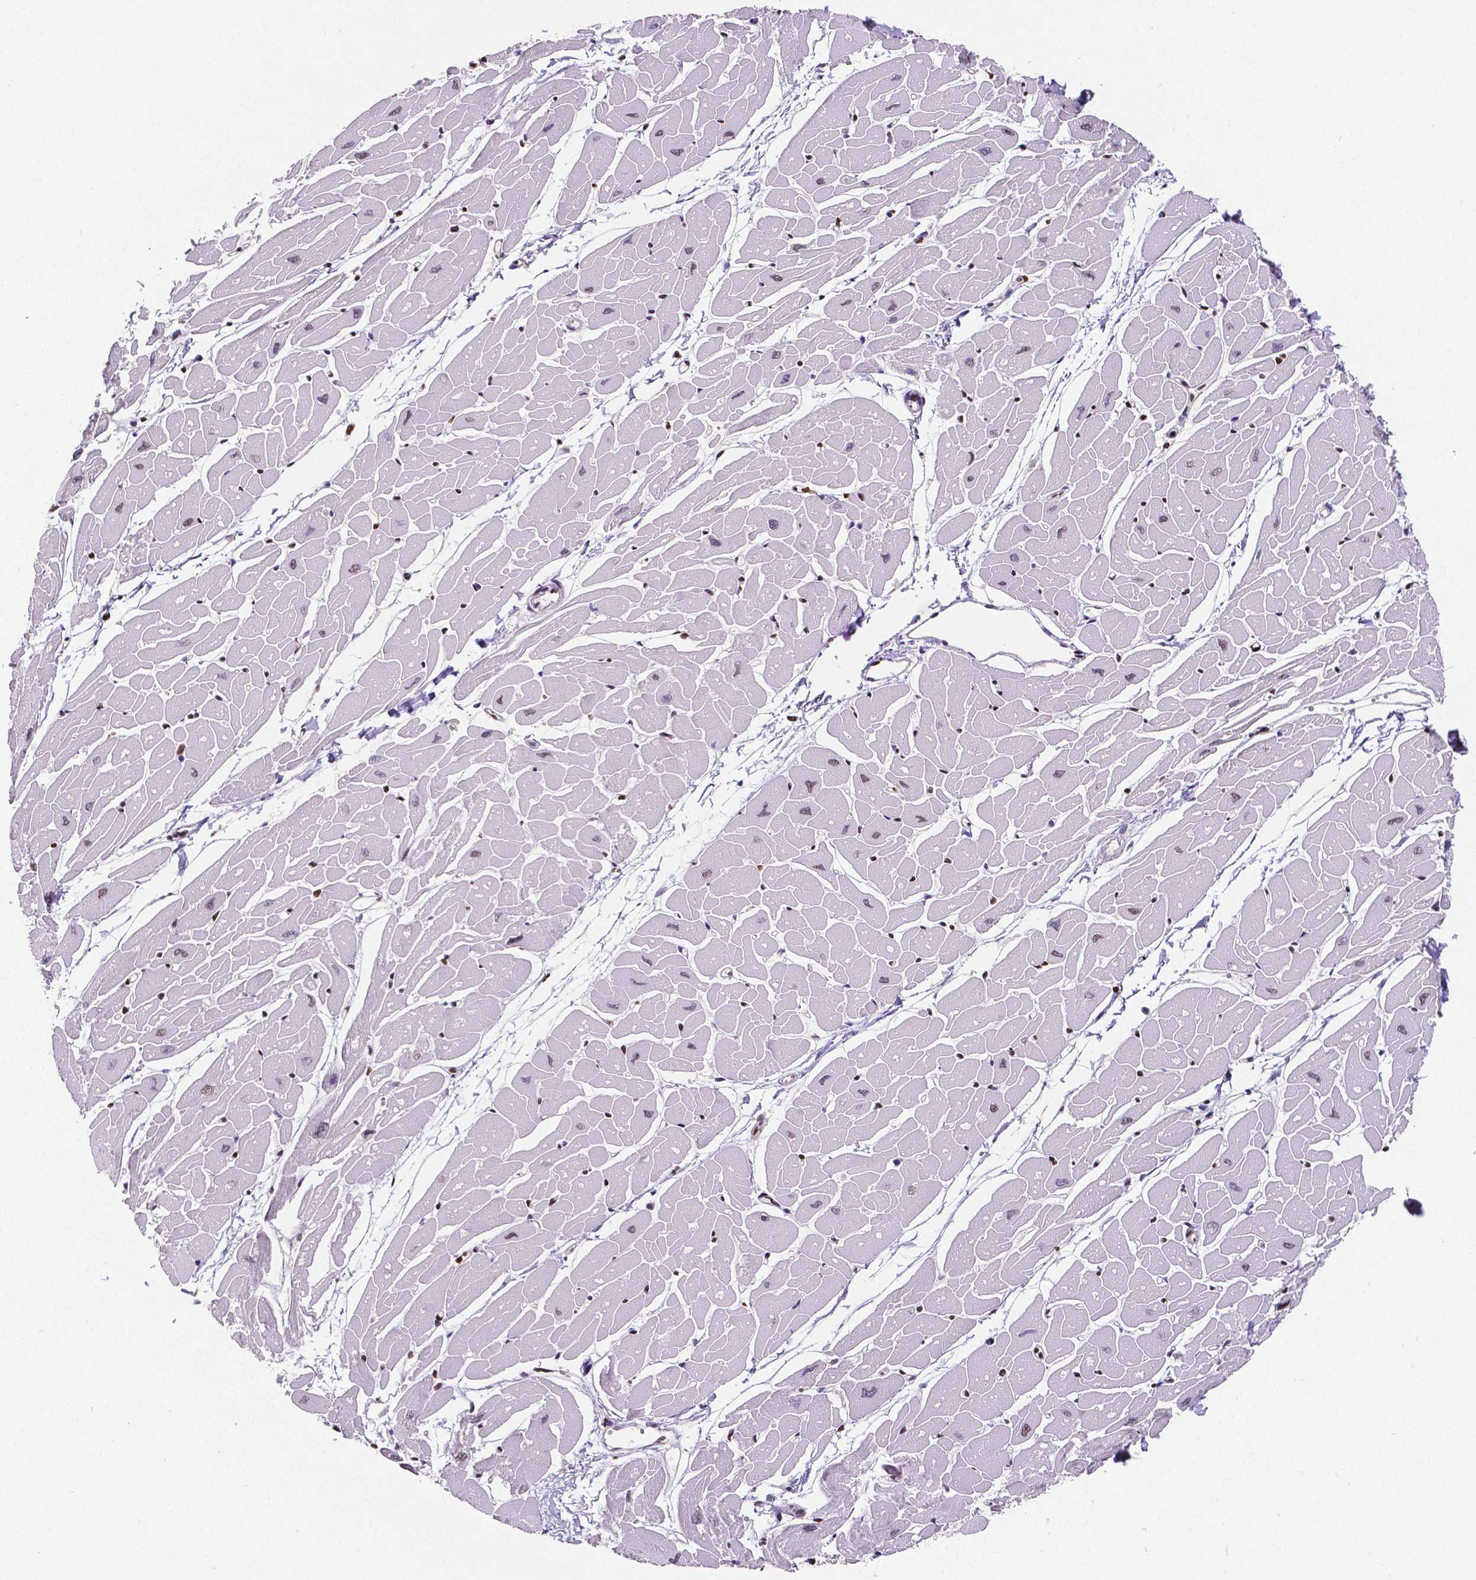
{"staining": {"intensity": "strong", "quantity": "25%-75%", "location": "nuclear"}, "tissue": "heart muscle", "cell_type": "Cardiomyocytes", "image_type": "normal", "snomed": [{"axis": "morphology", "description": "Normal tissue, NOS"}, {"axis": "topography", "description": "Heart"}], "caption": "Strong nuclear positivity for a protein is present in about 25%-75% of cardiomyocytes of benign heart muscle using immunohistochemistry (IHC).", "gene": "MEF2C", "patient": {"sex": "male", "age": 57}}